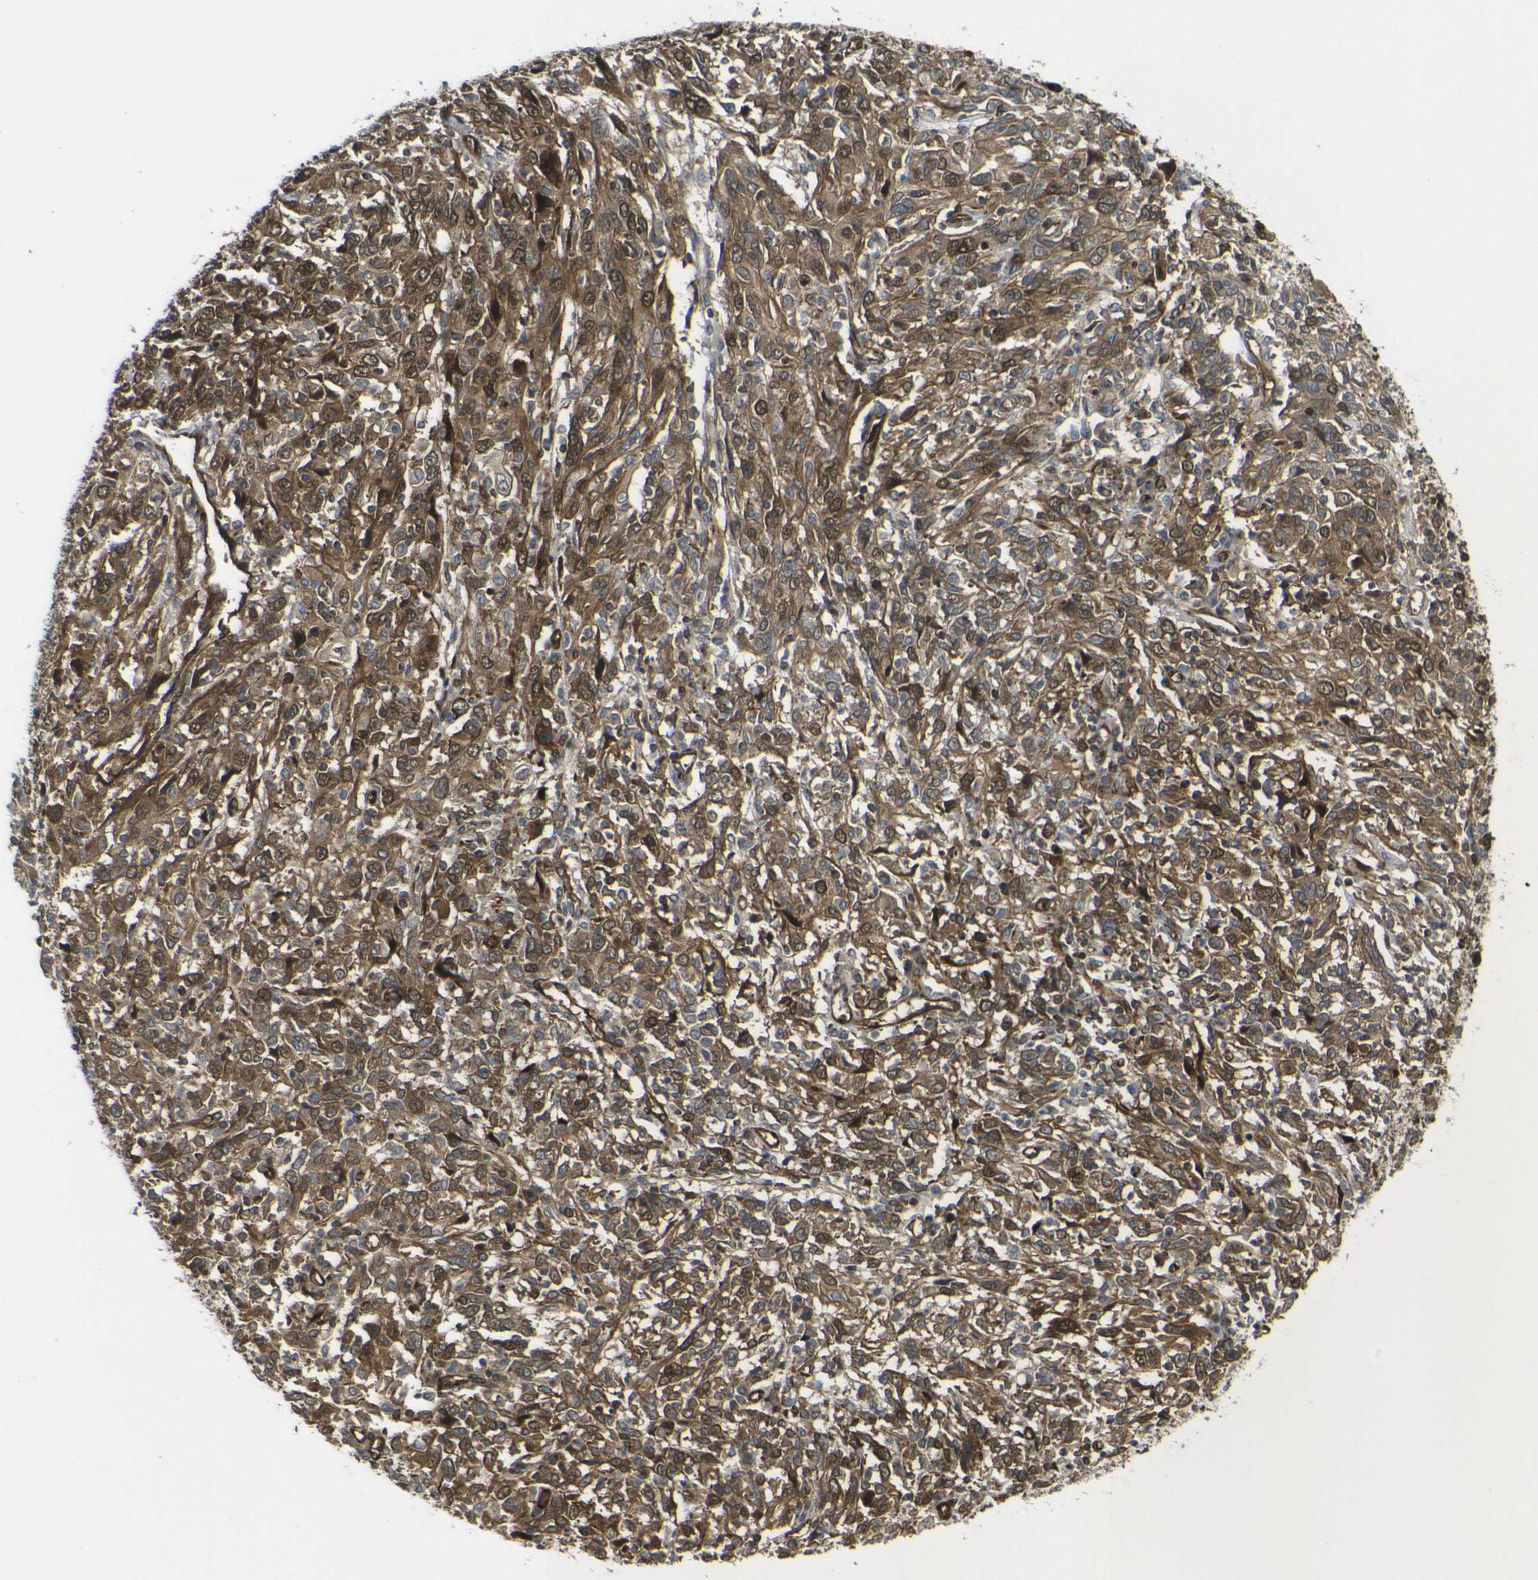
{"staining": {"intensity": "moderate", "quantity": ">75%", "location": "cytoplasmic/membranous,nuclear"}, "tissue": "cervical cancer", "cell_type": "Tumor cells", "image_type": "cancer", "snomed": [{"axis": "morphology", "description": "Squamous cell carcinoma, NOS"}, {"axis": "topography", "description": "Cervix"}], "caption": "Cervical cancer (squamous cell carcinoma) stained with immunohistochemistry (IHC) shows moderate cytoplasmic/membranous and nuclear expression in approximately >75% of tumor cells. (Stains: DAB (3,3'-diaminobenzidine) in brown, nuclei in blue, Microscopy: brightfield microscopy at high magnification).", "gene": "ECE1", "patient": {"sex": "female", "age": 46}}